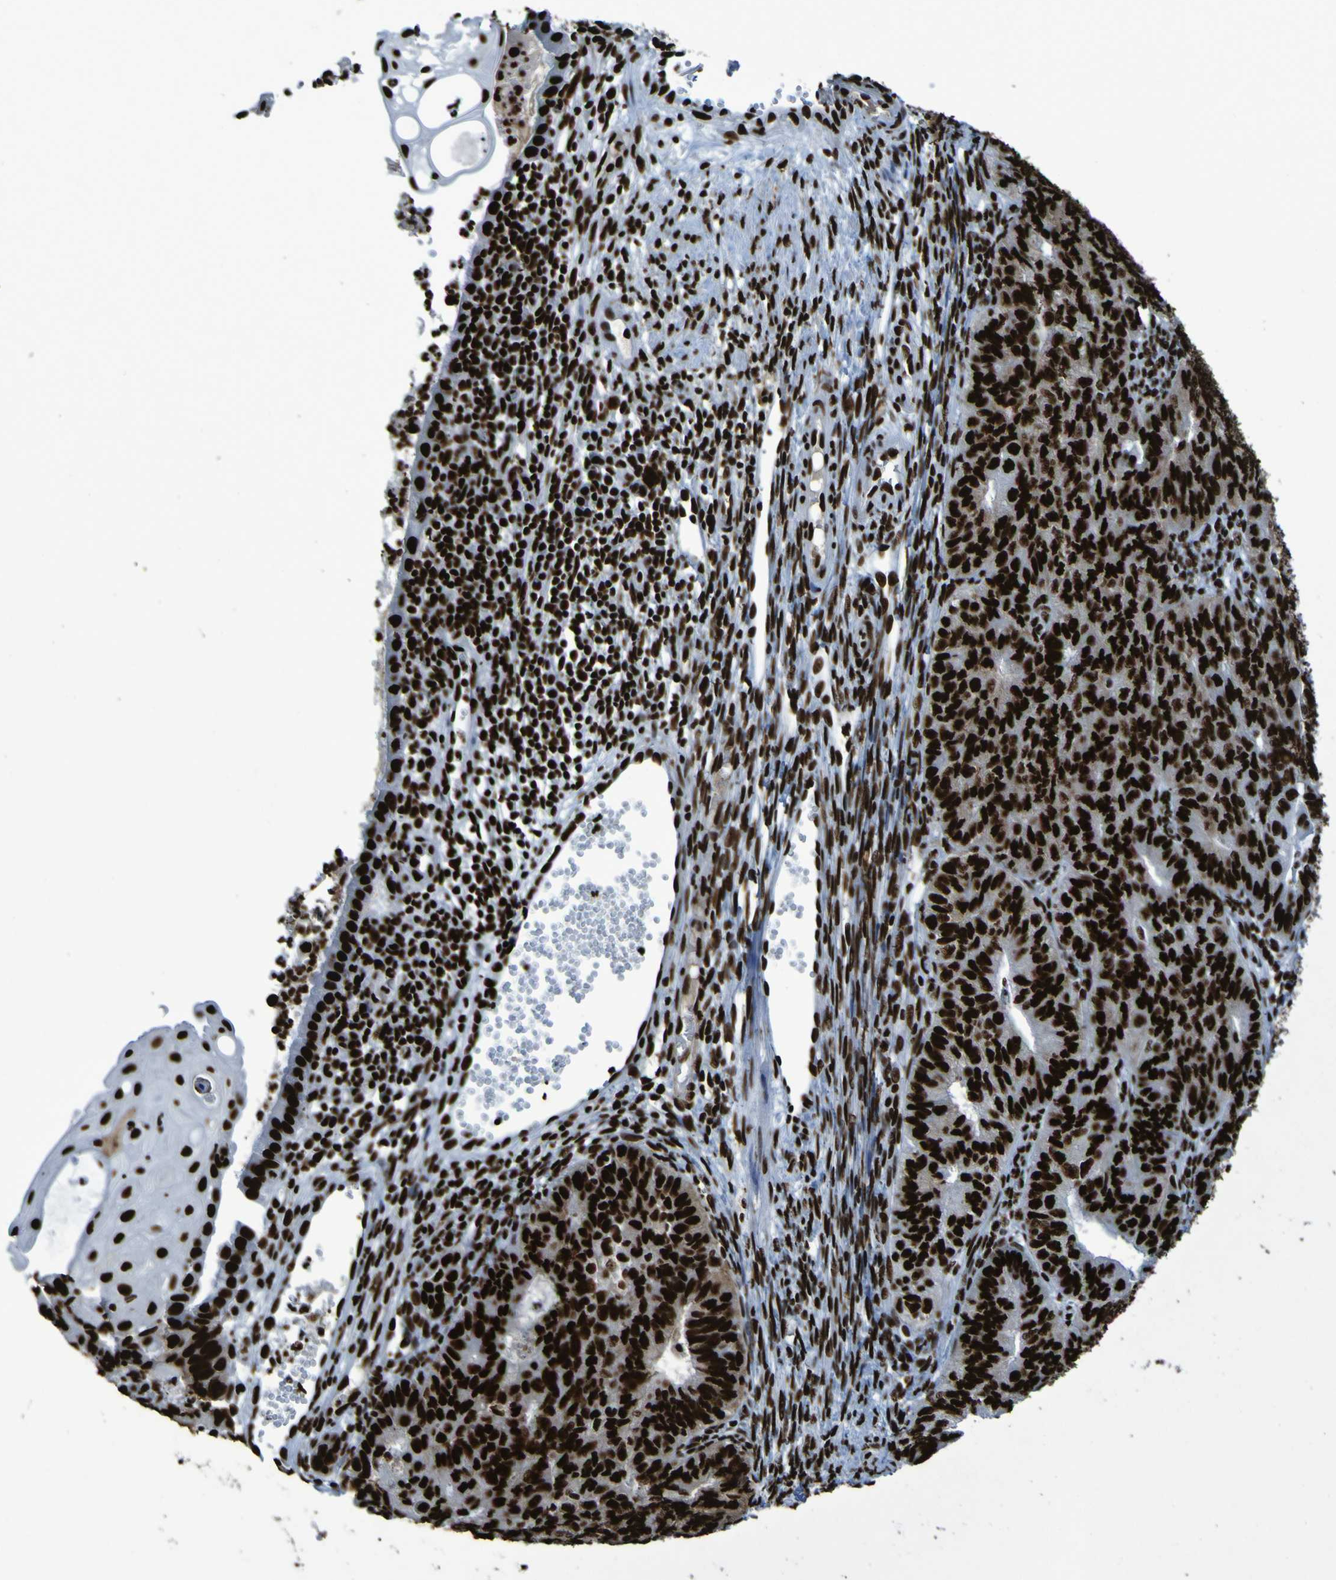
{"staining": {"intensity": "strong", "quantity": ">75%", "location": "nuclear"}, "tissue": "endometrial cancer", "cell_type": "Tumor cells", "image_type": "cancer", "snomed": [{"axis": "morphology", "description": "Adenocarcinoma, NOS"}, {"axis": "topography", "description": "Endometrium"}], "caption": "Brown immunohistochemical staining in endometrial cancer (adenocarcinoma) displays strong nuclear positivity in approximately >75% of tumor cells. The staining was performed using DAB (3,3'-diaminobenzidine), with brown indicating positive protein expression. Nuclei are stained blue with hematoxylin.", "gene": "NPM1", "patient": {"sex": "female", "age": 32}}